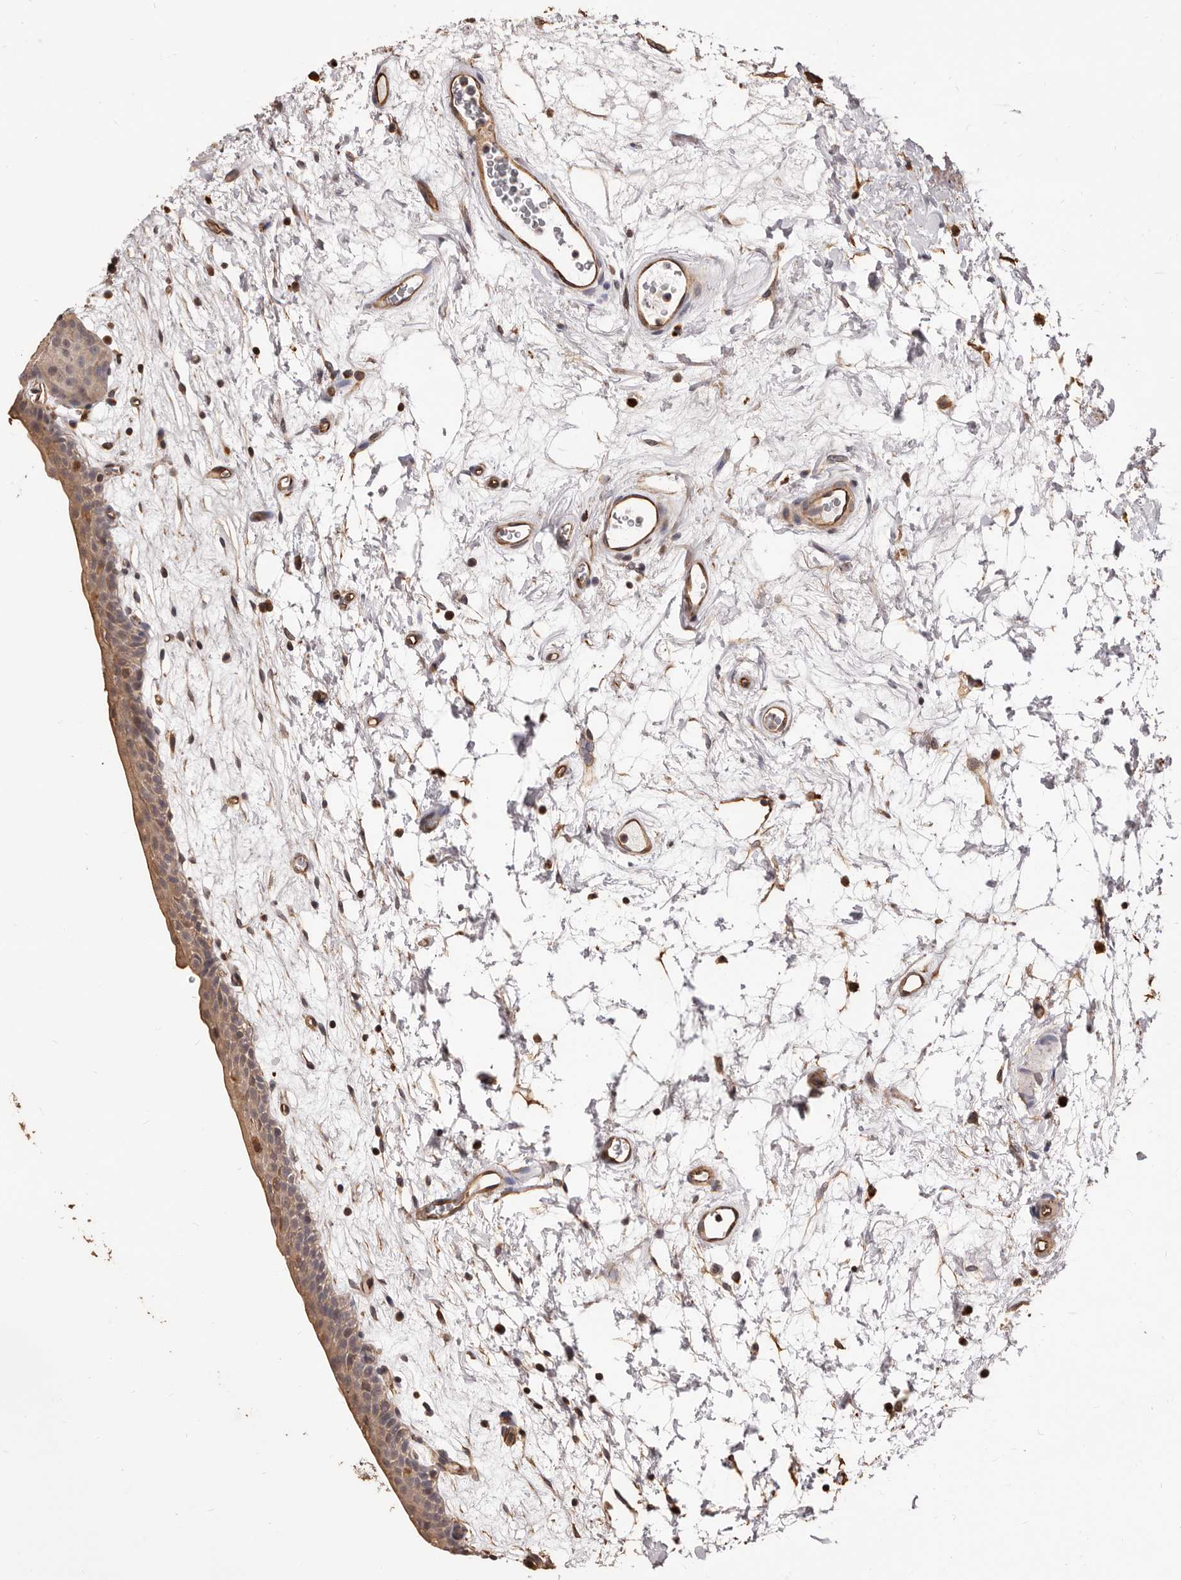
{"staining": {"intensity": "weak", "quantity": "25%-75%", "location": "cytoplasmic/membranous"}, "tissue": "urinary bladder", "cell_type": "Urothelial cells", "image_type": "normal", "snomed": [{"axis": "morphology", "description": "Normal tissue, NOS"}, {"axis": "topography", "description": "Urinary bladder"}], "caption": "Immunohistochemistry (IHC) image of benign urinary bladder stained for a protein (brown), which shows low levels of weak cytoplasmic/membranous positivity in about 25%-75% of urothelial cells.", "gene": "ALPK1", "patient": {"sex": "male", "age": 83}}